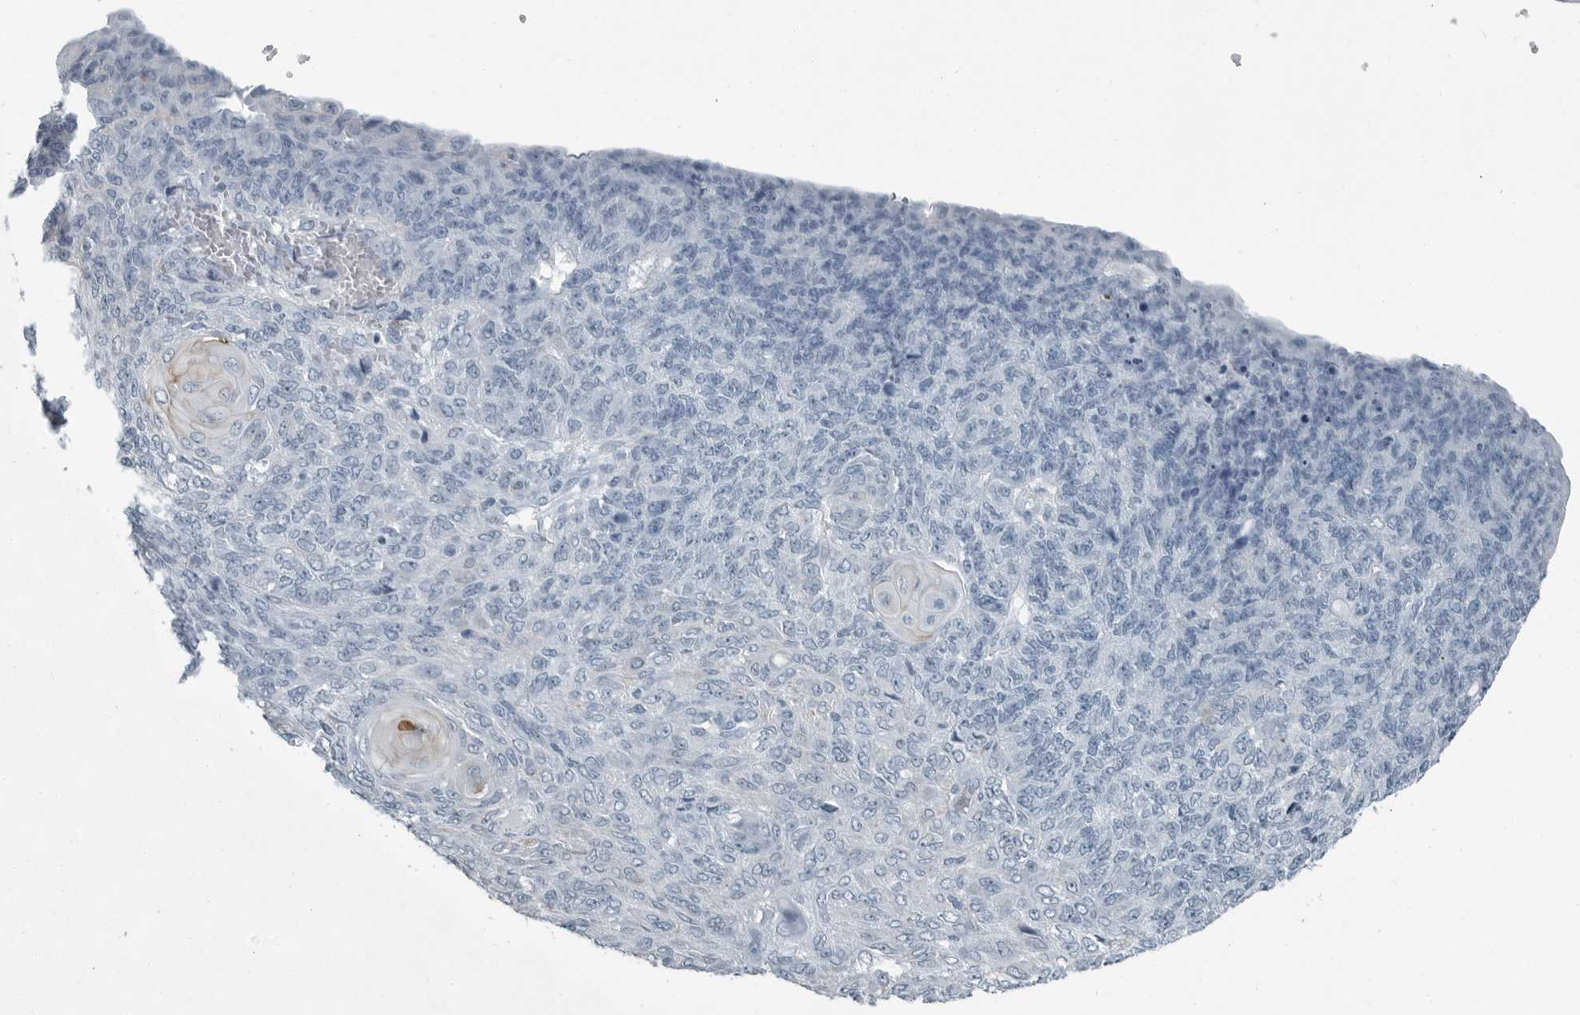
{"staining": {"intensity": "moderate", "quantity": "<25%", "location": "cytoplasmic/membranous"}, "tissue": "endometrial cancer", "cell_type": "Tumor cells", "image_type": "cancer", "snomed": [{"axis": "morphology", "description": "Adenocarcinoma, NOS"}, {"axis": "topography", "description": "Endometrium"}], "caption": "Moderate cytoplasmic/membranous positivity for a protein is seen in about <25% of tumor cells of endometrial adenocarcinoma using immunohistochemistry (IHC).", "gene": "FABP6", "patient": {"sex": "female", "age": 32}}